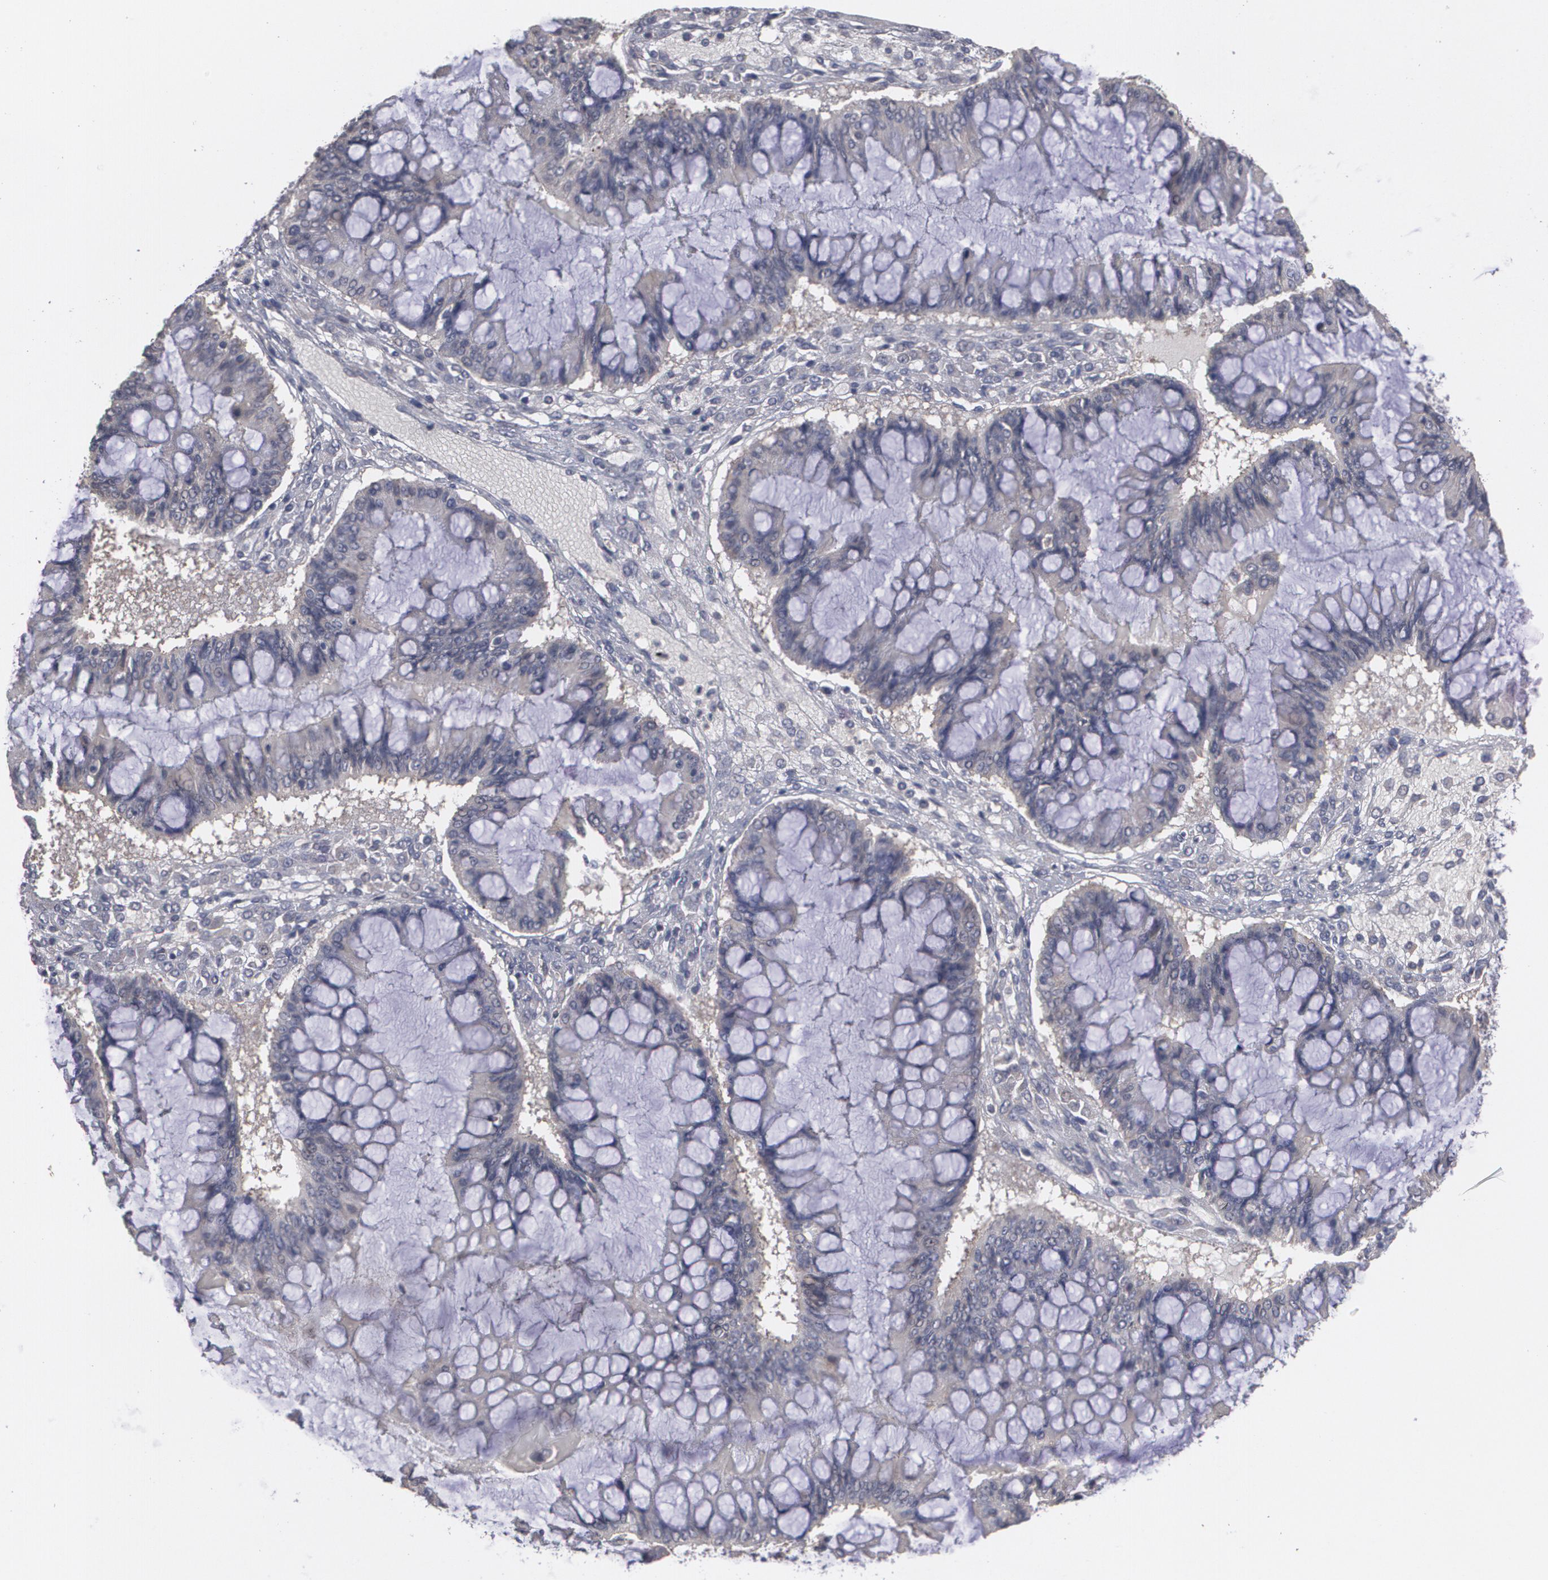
{"staining": {"intensity": "weak", "quantity": ">75%", "location": "cytoplasmic/membranous"}, "tissue": "ovarian cancer", "cell_type": "Tumor cells", "image_type": "cancer", "snomed": [{"axis": "morphology", "description": "Cystadenocarcinoma, mucinous, NOS"}, {"axis": "topography", "description": "Ovary"}], "caption": "IHC staining of ovarian mucinous cystadenocarcinoma, which demonstrates low levels of weak cytoplasmic/membranous positivity in about >75% of tumor cells indicating weak cytoplasmic/membranous protein expression. The staining was performed using DAB (3,3'-diaminobenzidine) (brown) for protein detection and nuclei were counterstained in hematoxylin (blue).", "gene": "ARF6", "patient": {"sex": "female", "age": 73}}